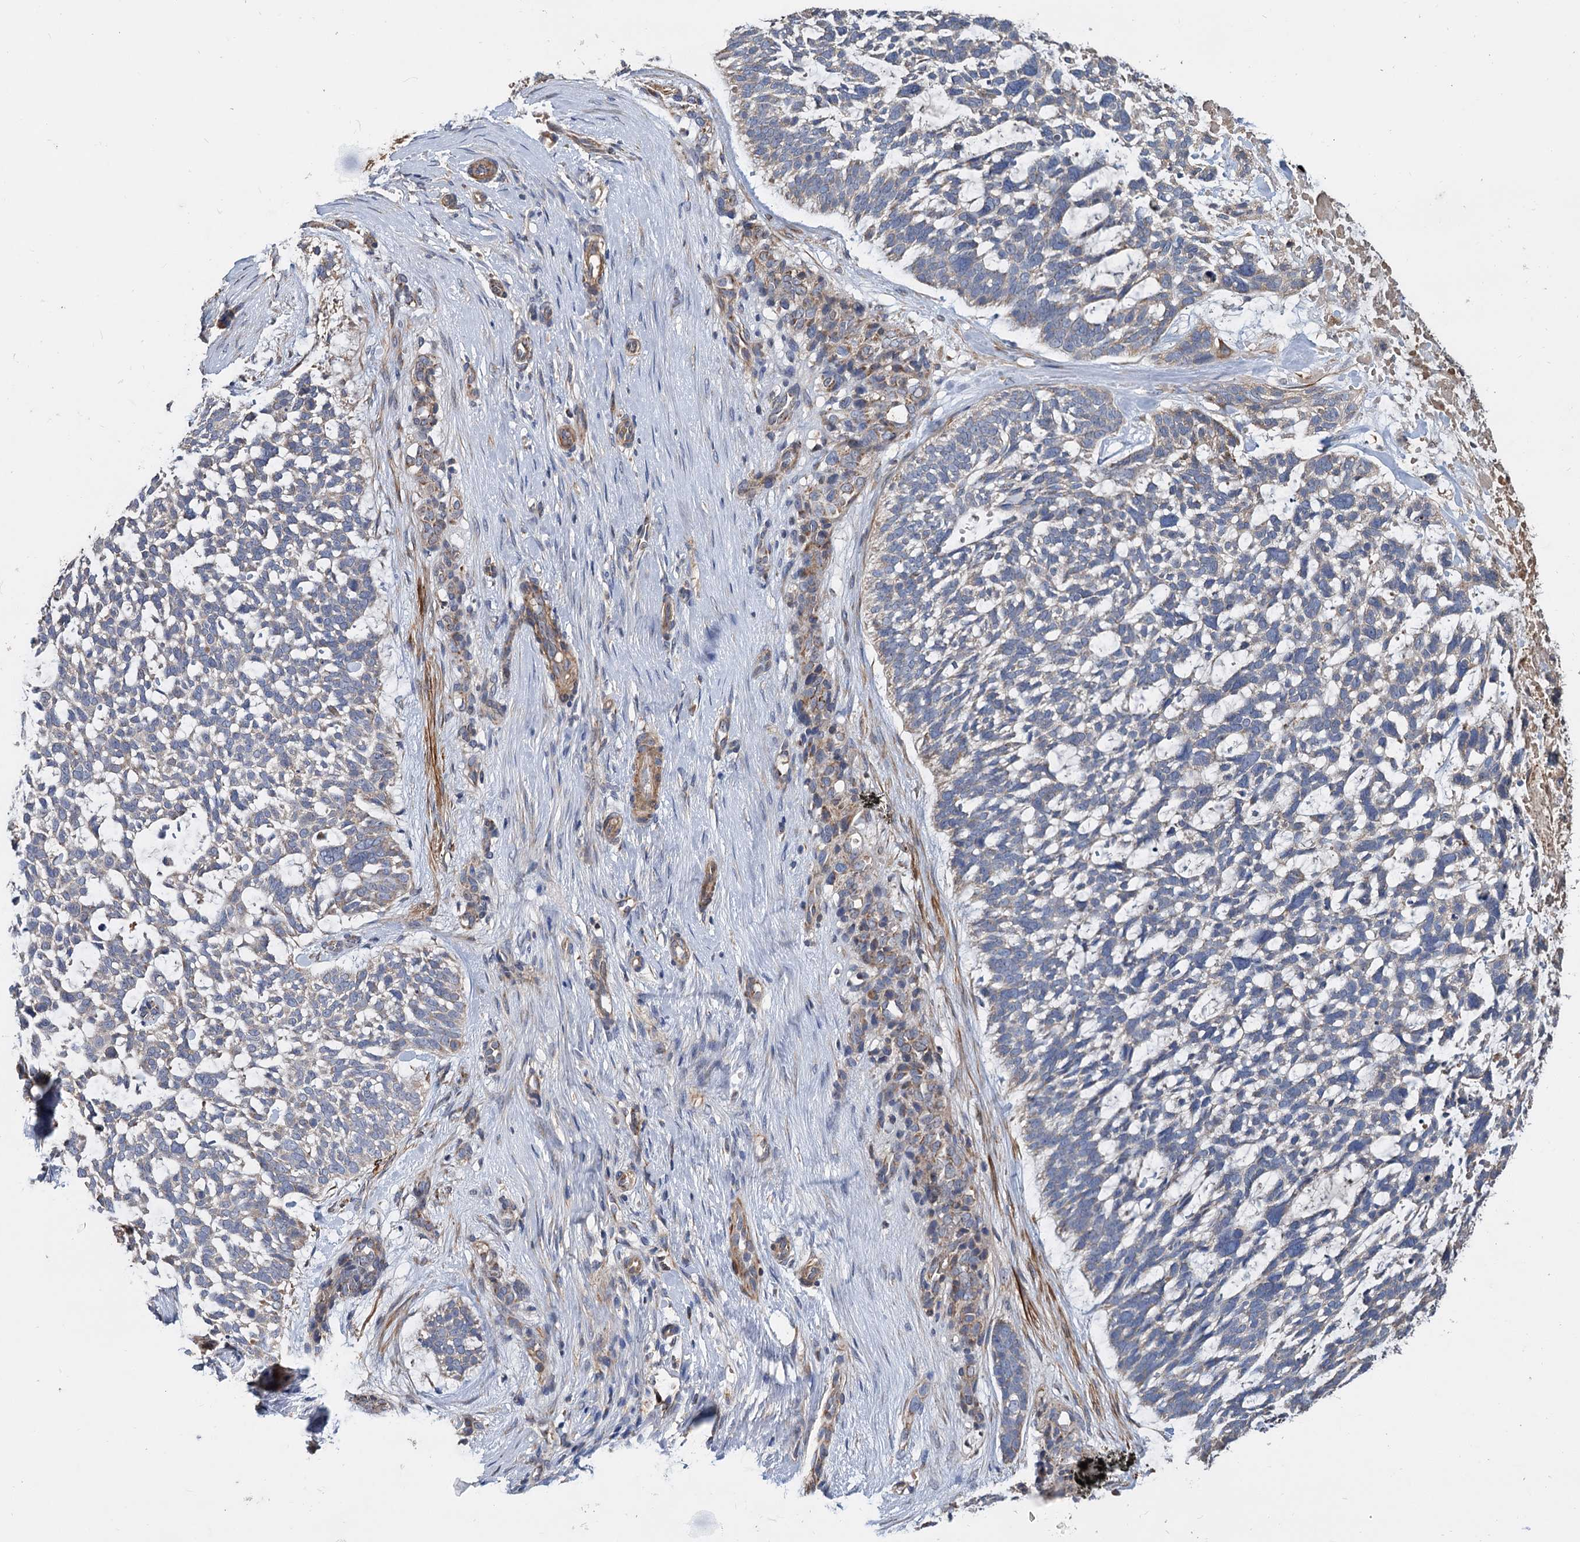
{"staining": {"intensity": "weak", "quantity": "<25%", "location": "cytoplasmic/membranous"}, "tissue": "skin cancer", "cell_type": "Tumor cells", "image_type": "cancer", "snomed": [{"axis": "morphology", "description": "Basal cell carcinoma"}, {"axis": "topography", "description": "Skin"}], "caption": "Basal cell carcinoma (skin) was stained to show a protein in brown. There is no significant positivity in tumor cells.", "gene": "ALKBH7", "patient": {"sex": "male", "age": 88}}